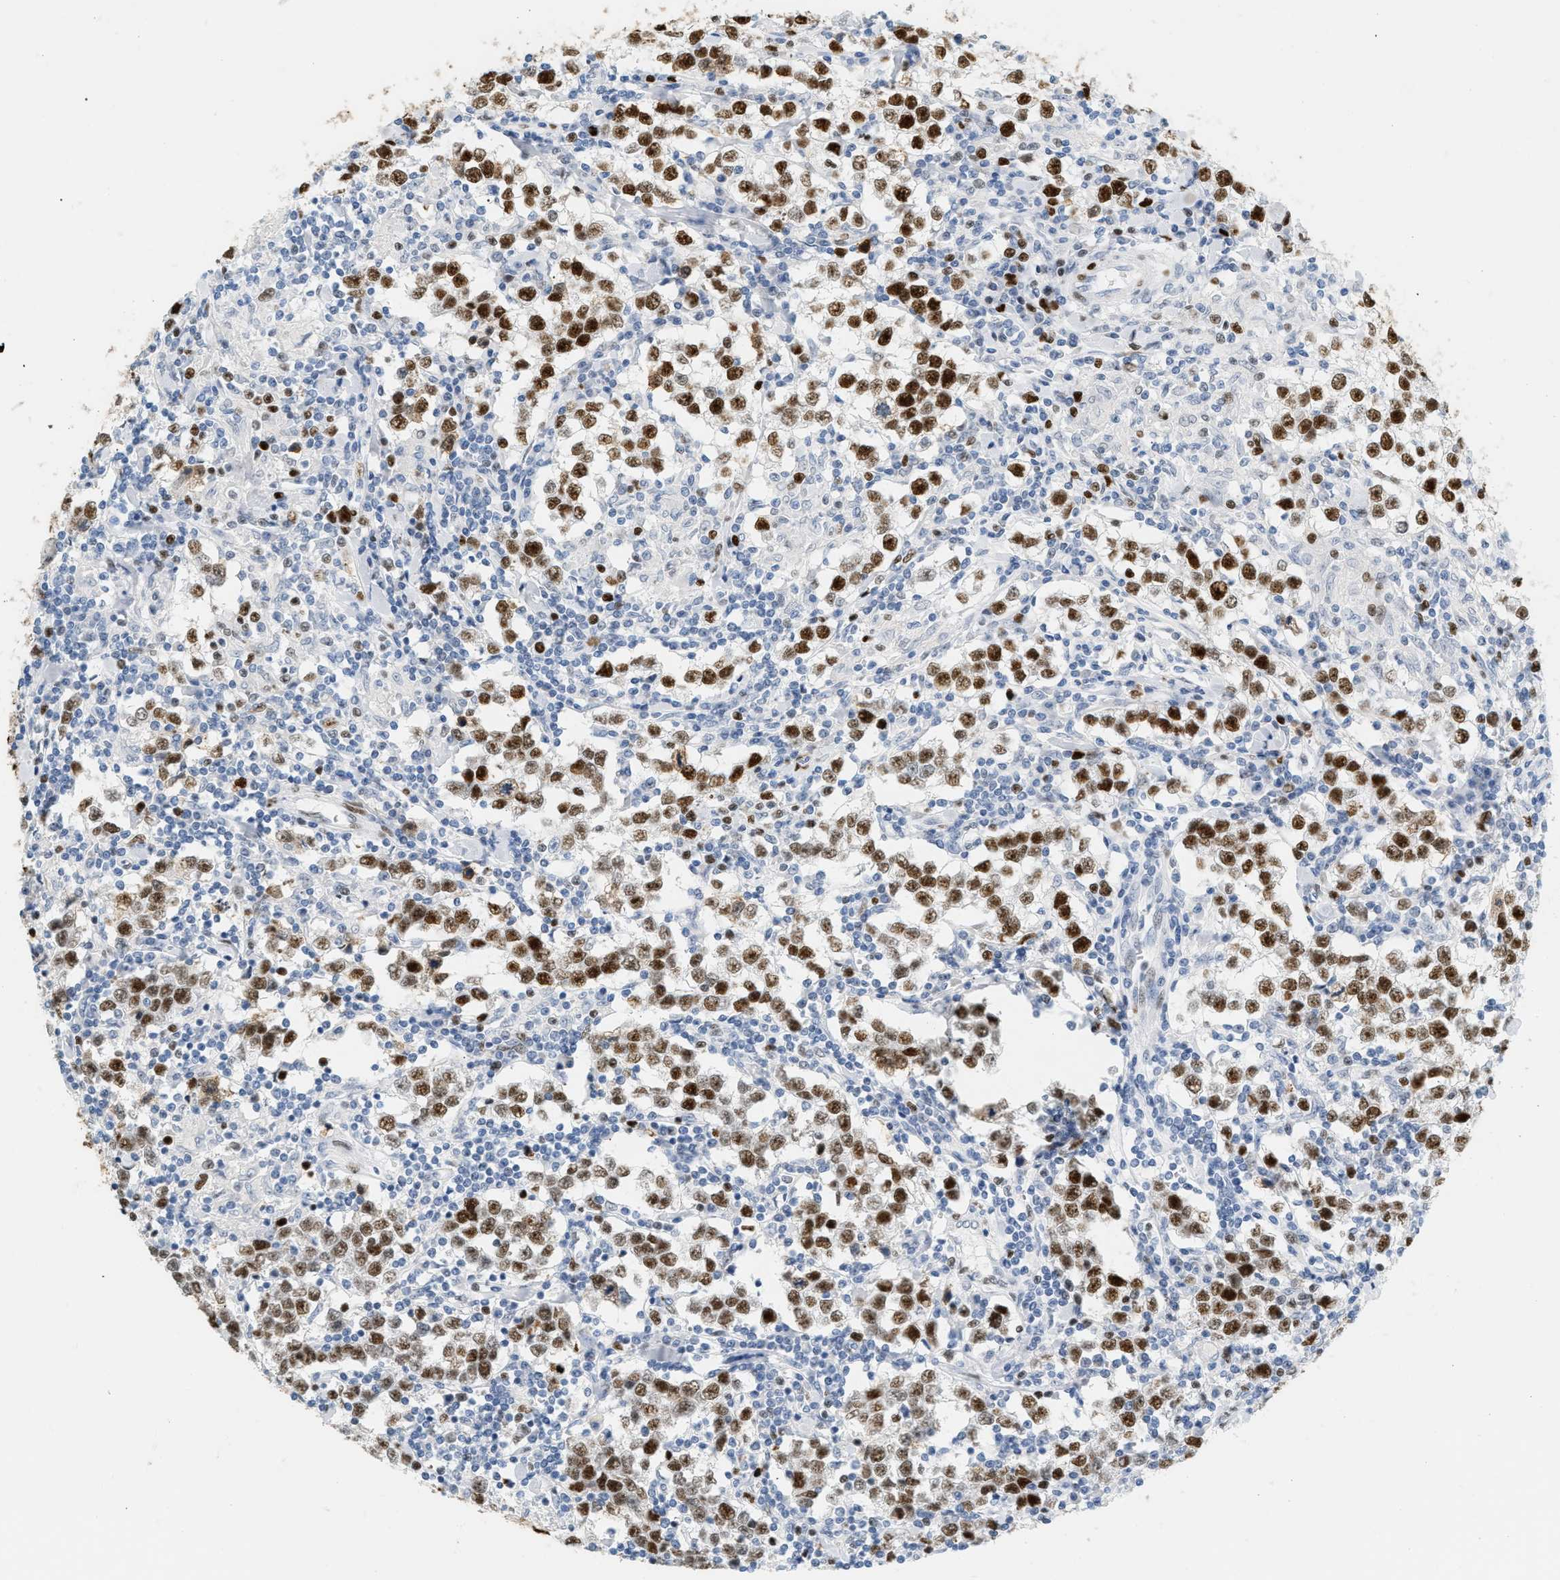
{"staining": {"intensity": "strong", "quantity": ">75%", "location": "nuclear"}, "tissue": "testis cancer", "cell_type": "Tumor cells", "image_type": "cancer", "snomed": [{"axis": "morphology", "description": "Seminoma, NOS"}, {"axis": "morphology", "description": "Carcinoma, Embryonal, NOS"}, {"axis": "topography", "description": "Testis"}], "caption": "A photomicrograph of testis seminoma stained for a protein demonstrates strong nuclear brown staining in tumor cells.", "gene": "MCM7", "patient": {"sex": "male", "age": 36}}